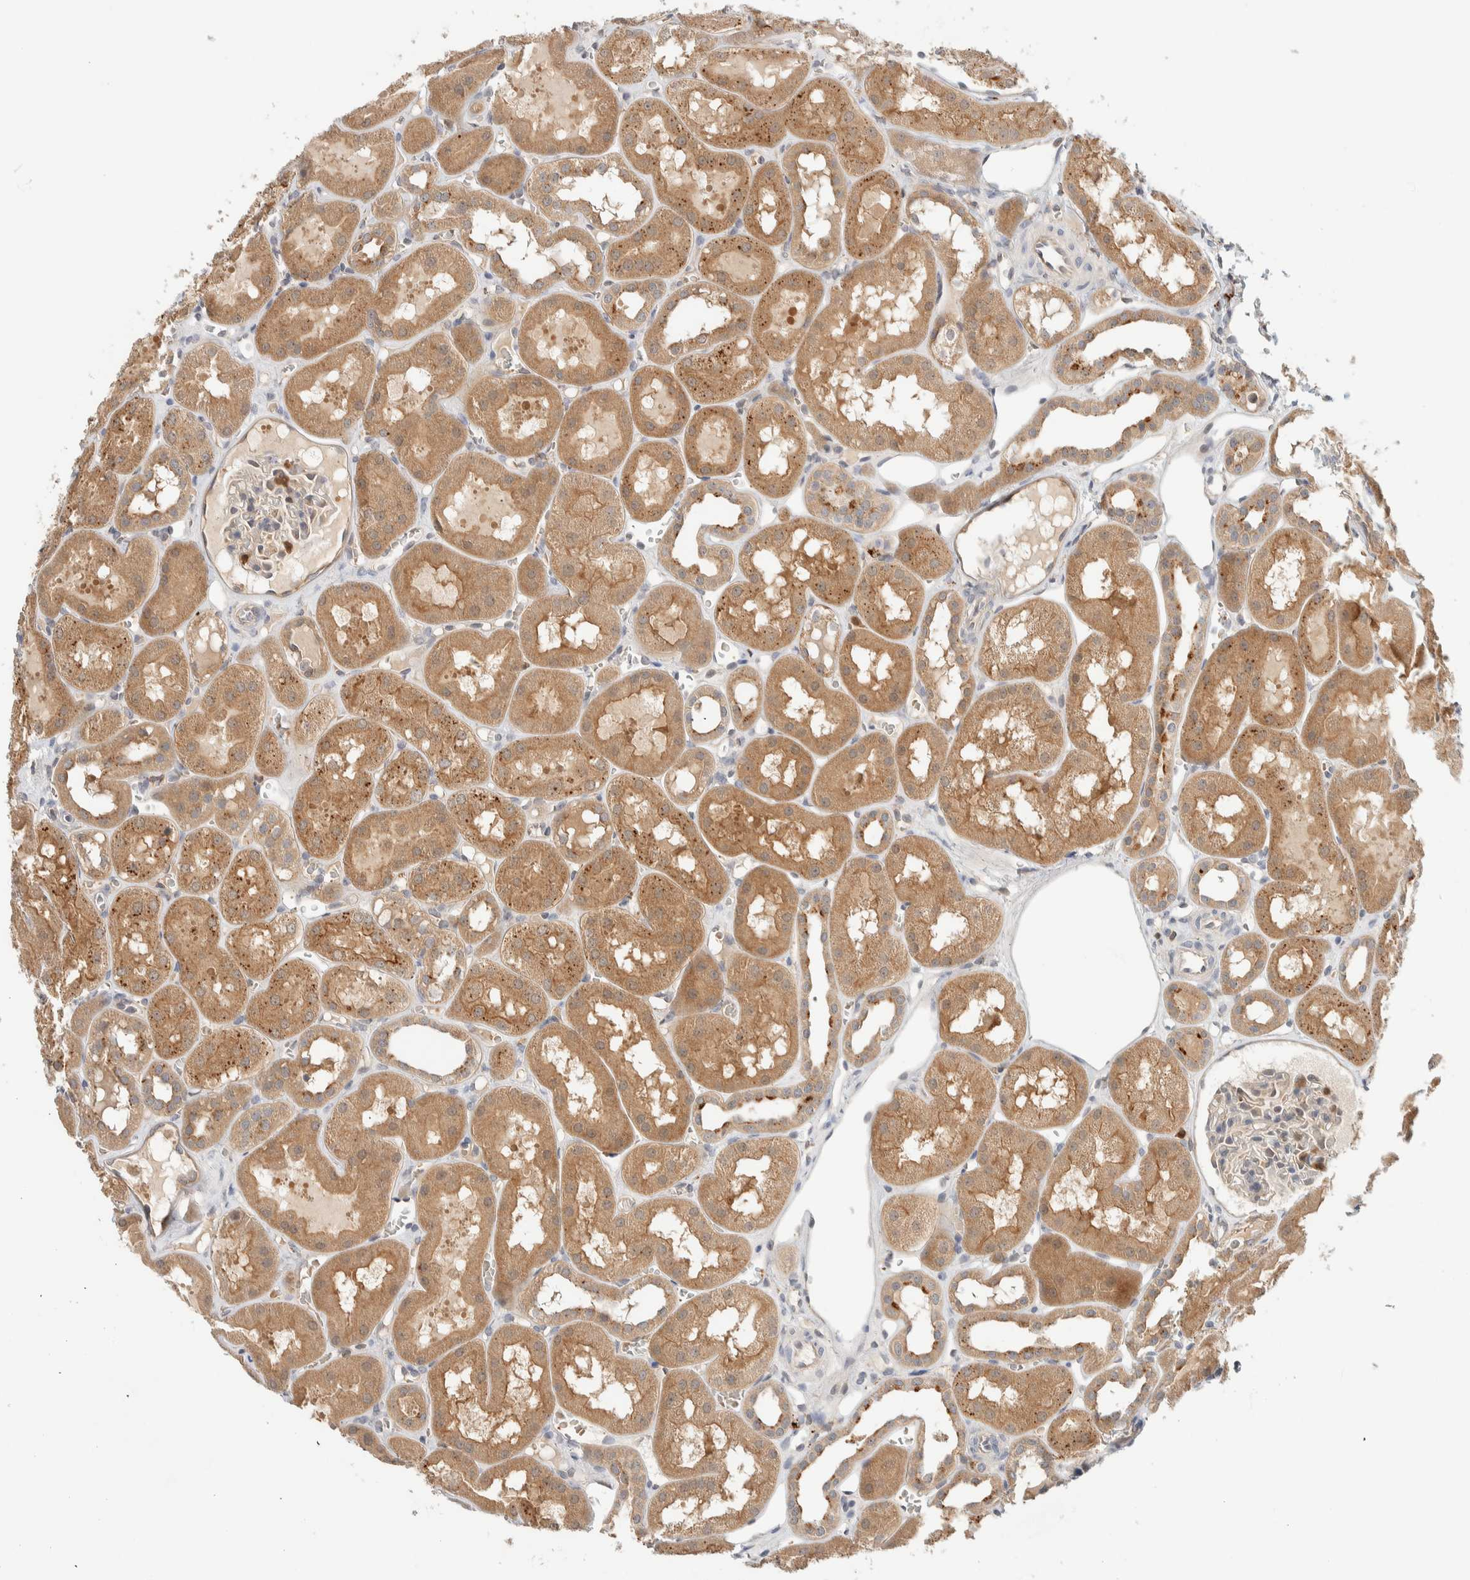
{"staining": {"intensity": "moderate", "quantity": "<25%", "location": "cytoplasmic/membranous"}, "tissue": "kidney", "cell_type": "Cells in glomeruli", "image_type": "normal", "snomed": [{"axis": "morphology", "description": "Normal tissue, NOS"}, {"axis": "topography", "description": "Kidney"}, {"axis": "topography", "description": "Urinary bladder"}], "caption": "DAB (3,3'-diaminobenzidine) immunohistochemical staining of normal human kidney demonstrates moderate cytoplasmic/membranous protein expression in approximately <25% of cells in glomeruli.", "gene": "GCLM", "patient": {"sex": "male", "age": 16}}